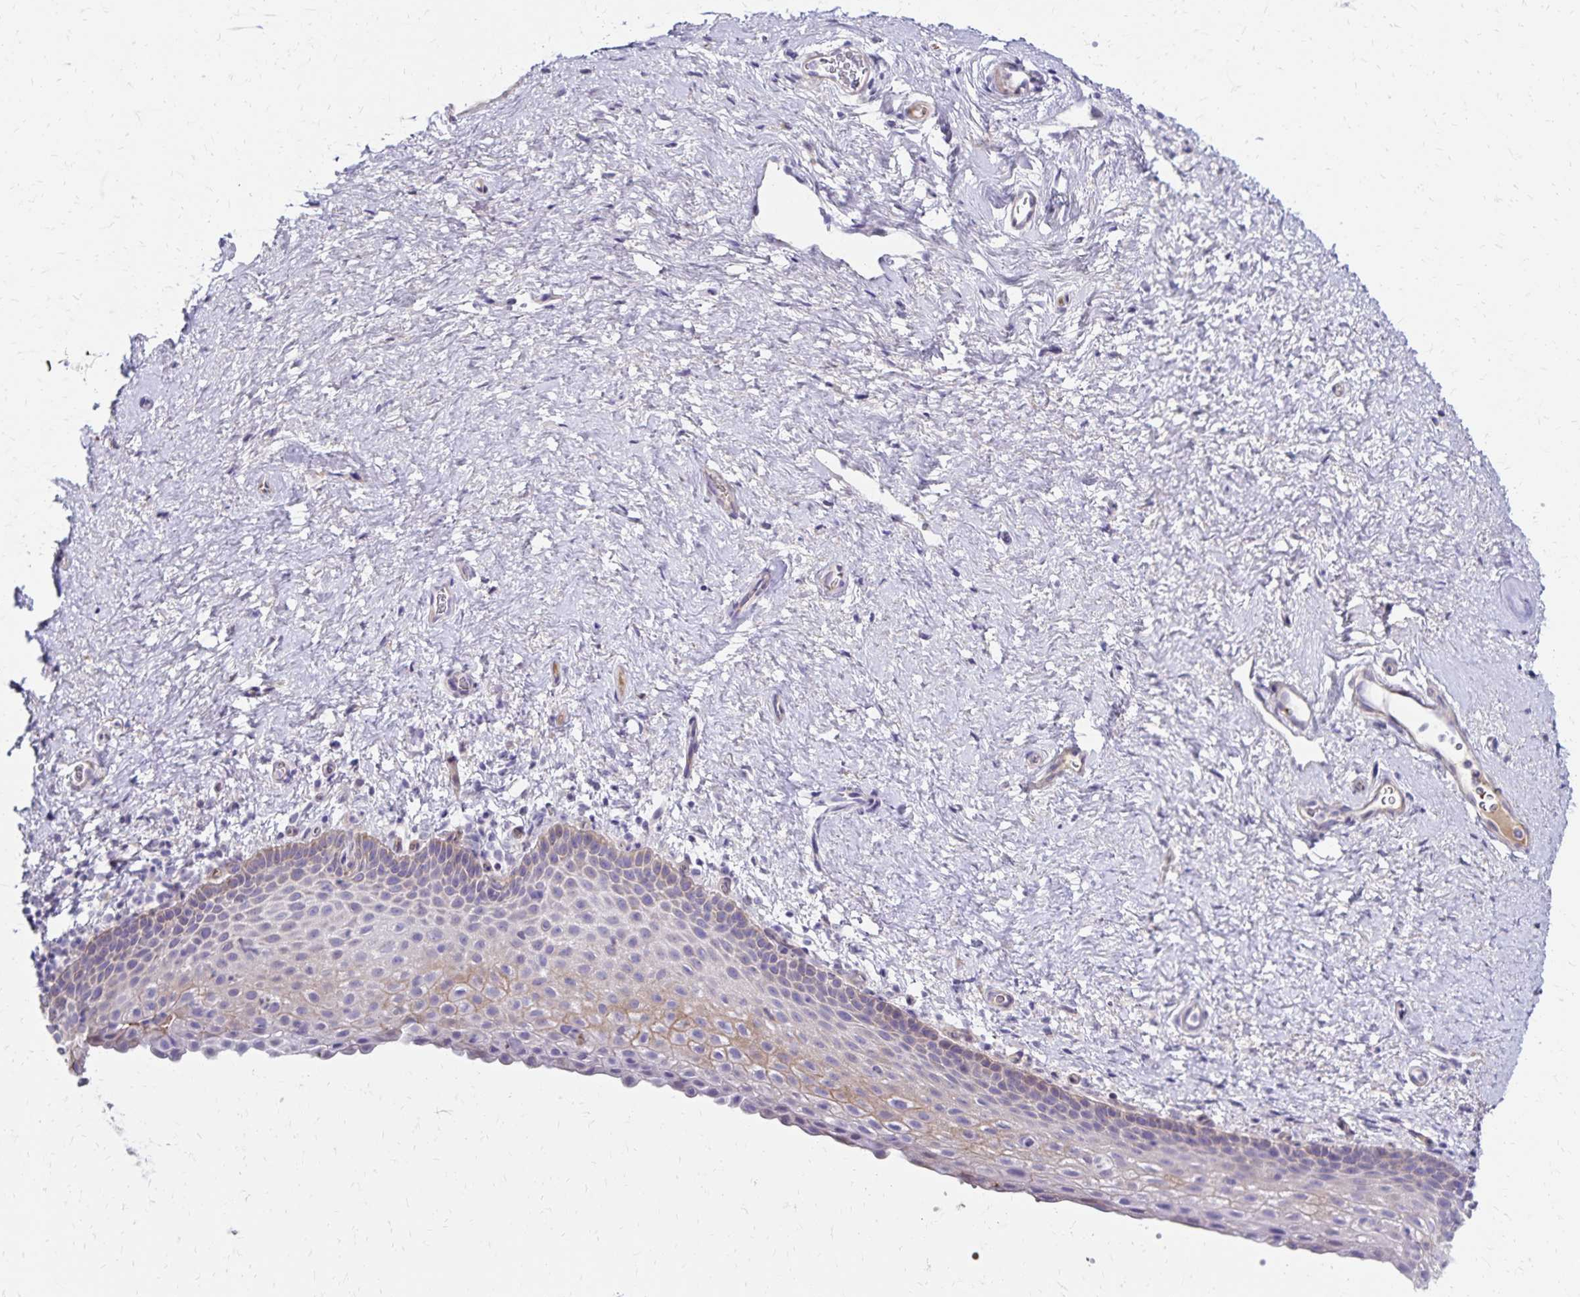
{"staining": {"intensity": "weak", "quantity": "<25%", "location": "cytoplasmic/membranous"}, "tissue": "vagina", "cell_type": "Squamous epithelial cells", "image_type": "normal", "snomed": [{"axis": "morphology", "description": "Normal tissue, NOS"}, {"axis": "topography", "description": "Vagina"}], "caption": "A photomicrograph of vagina stained for a protein demonstrates no brown staining in squamous epithelial cells. (Brightfield microscopy of DAB (3,3'-diaminobenzidine) IHC at high magnification).", "gene": "NECAP1", "patient": {"sex": "female", "age": 61}}